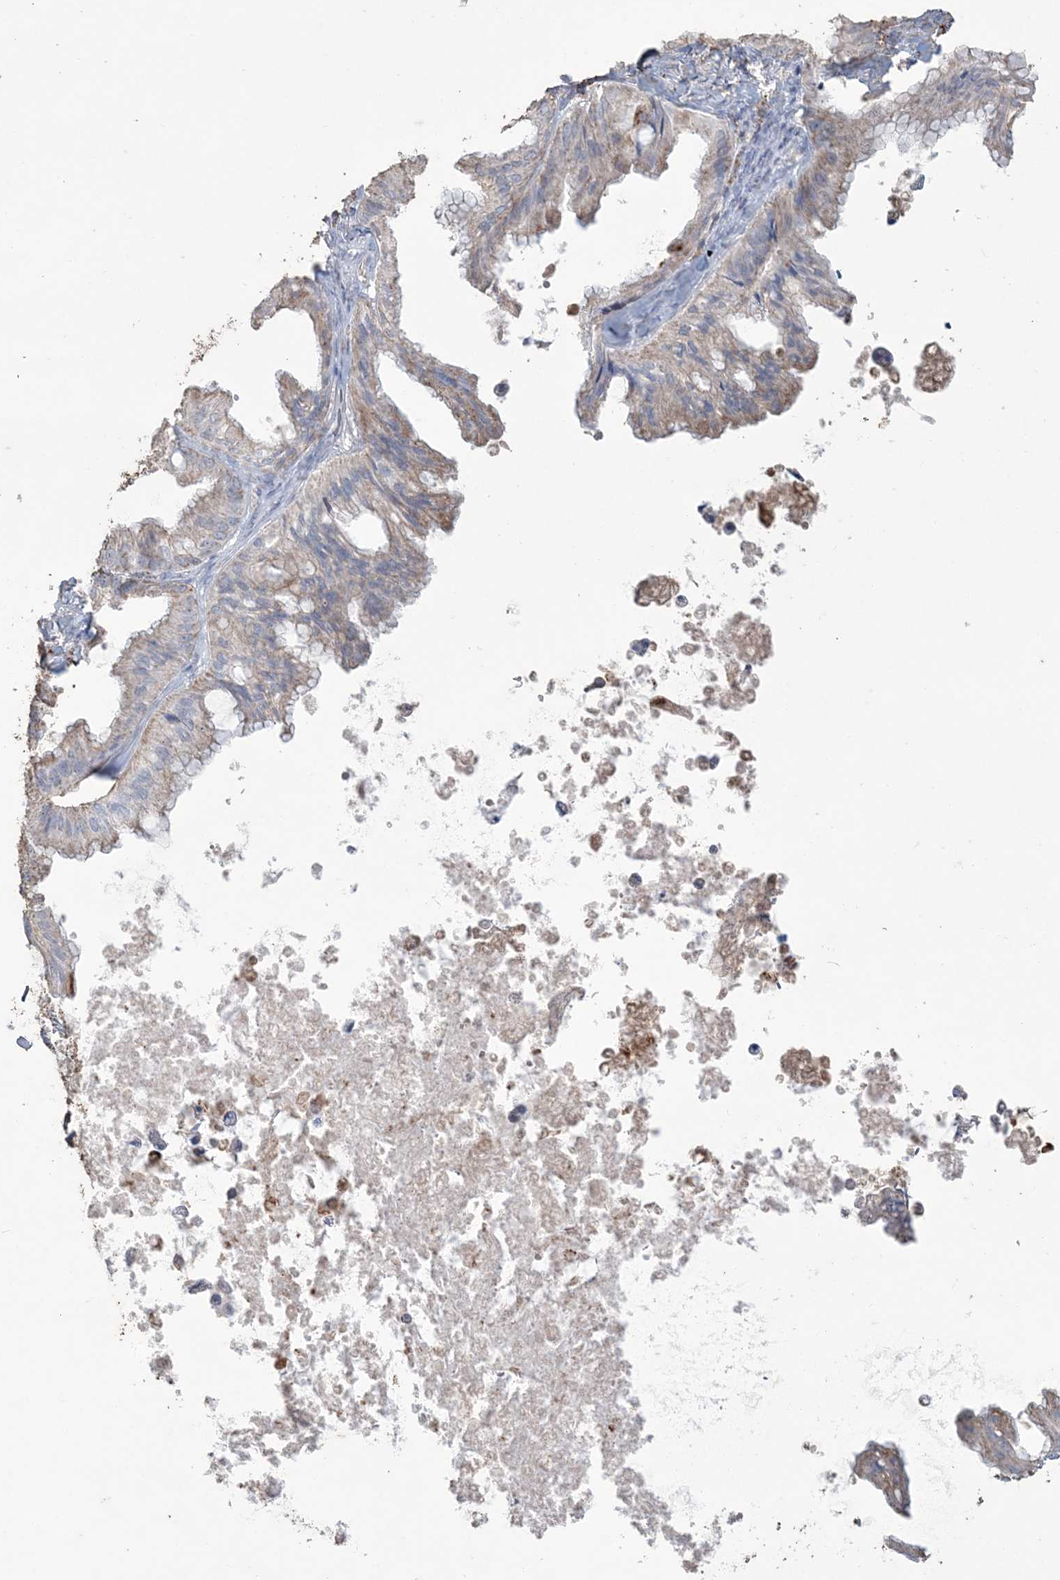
{"staining": {"intensity": "moderate", "quantity": "<25%", "location": "cytoplasmic/membranous"}, "tissue": "ovarian cancer", "cell_type": "Tumor cells", "image_type": "cancer", "snomed": [{"axis": "morphology", "description": "Cystadenocarcinoma, mucinous, NOS"}, {"axis": "topography", "description": "Ovary"}], "caption": "Approximately <25% of tumor cells in human mucinous cystadenocarcinoma (ovarian) show moderate cytoplasmic/membranous protein staining as visualized by brown immunohistochemical staining.", "gene": "SFMBT2", "patient": {"sex": "female", "age": 71}}